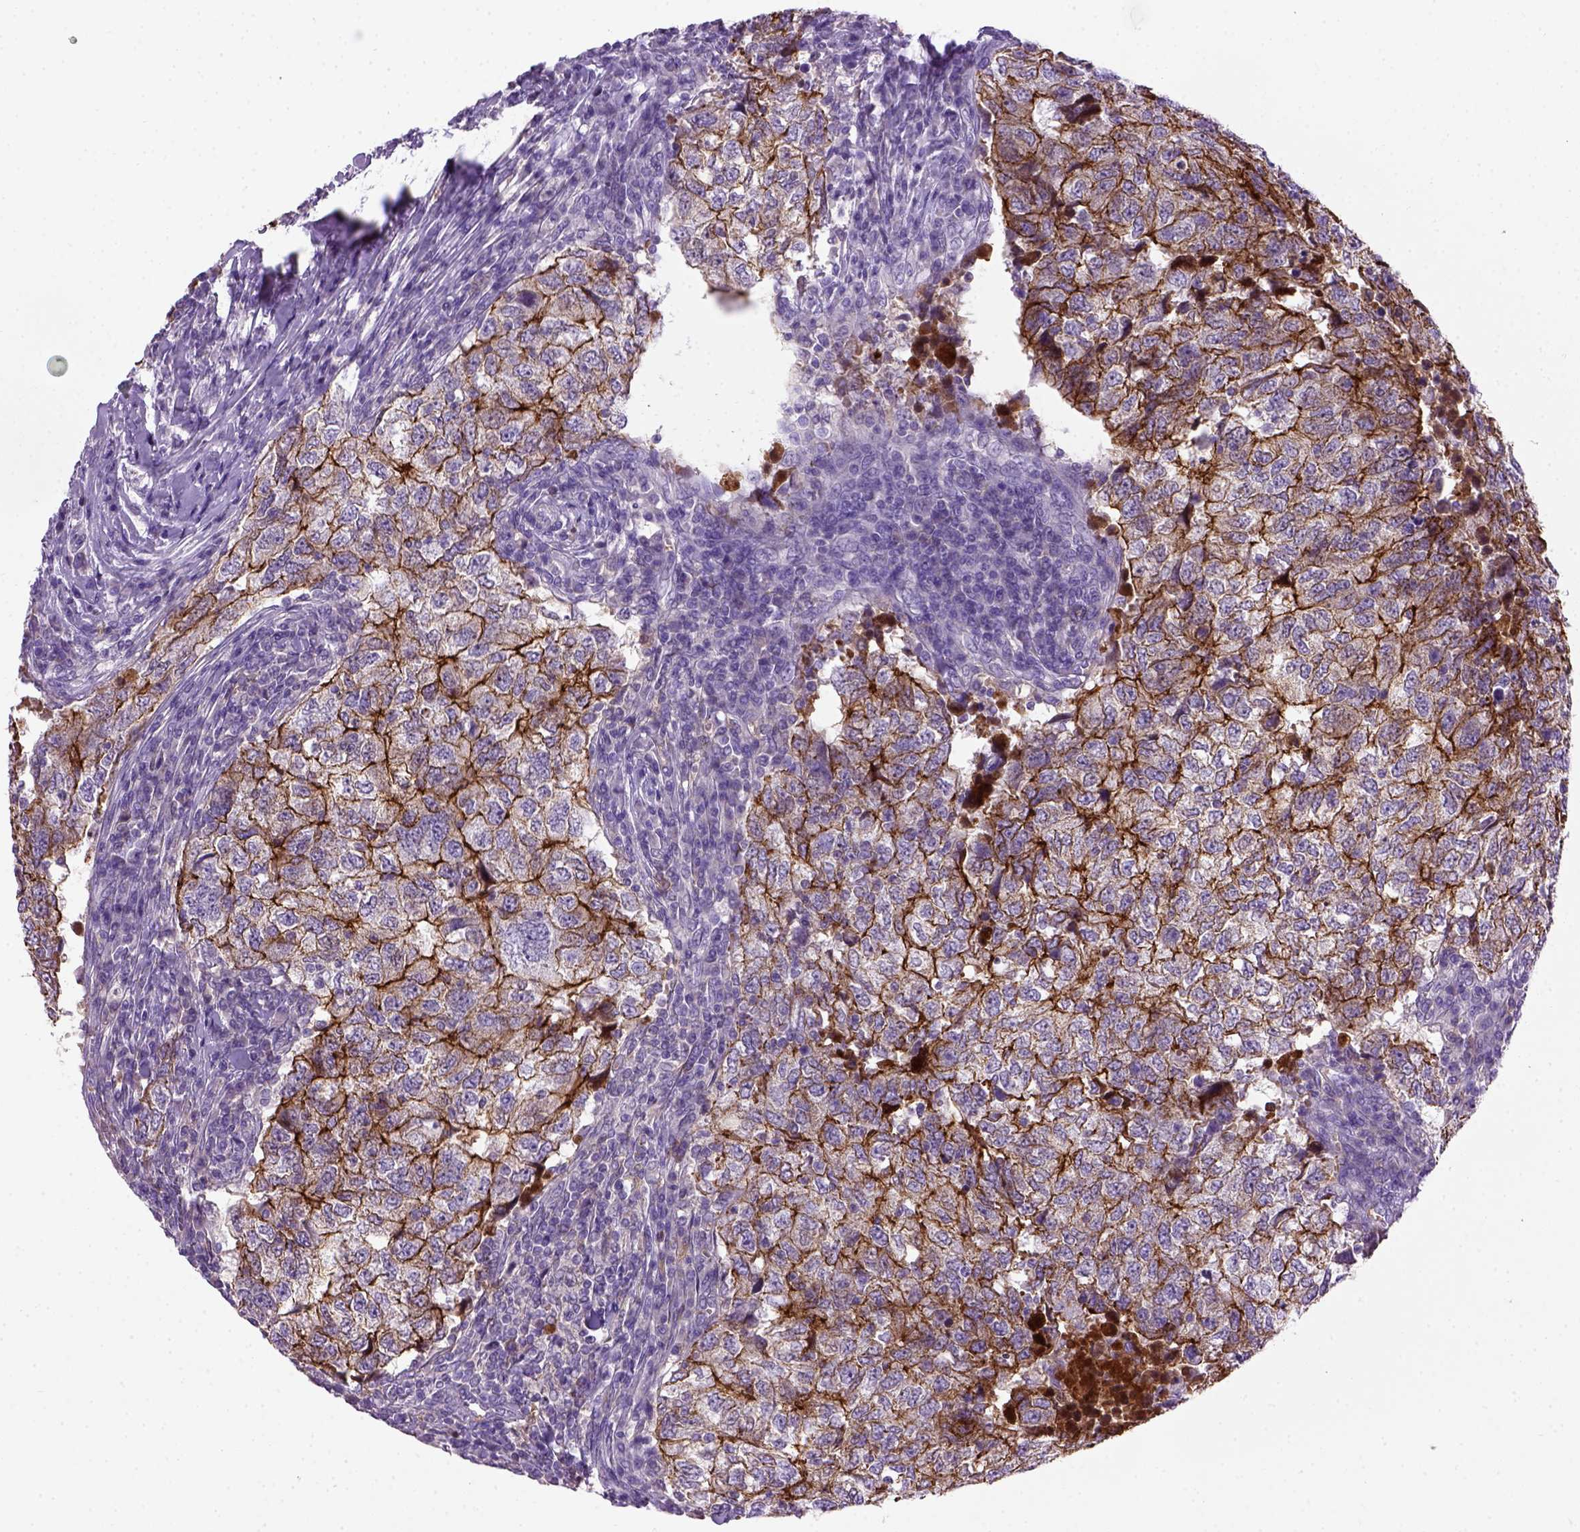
{"staining": {"intensity": "strong", "quantity": ">75%", "location": "cytoplasmic/membranous"}, "tissue": "breast cancer", "cell_type": "Tumor cells", "image_type": "cancer", "snomed": [{"axis": "morphology", "description": "Duct carcinoma"}, {"axis": "topography", "description": "Breast"}], "caption": "Strong cytoplasmic/membranous positivity for a protein is identified in about >75% of tumor cells of breast cancer using IHC.", "gene": "CDH1", "patient": {"sex": "female", "age": 30}}